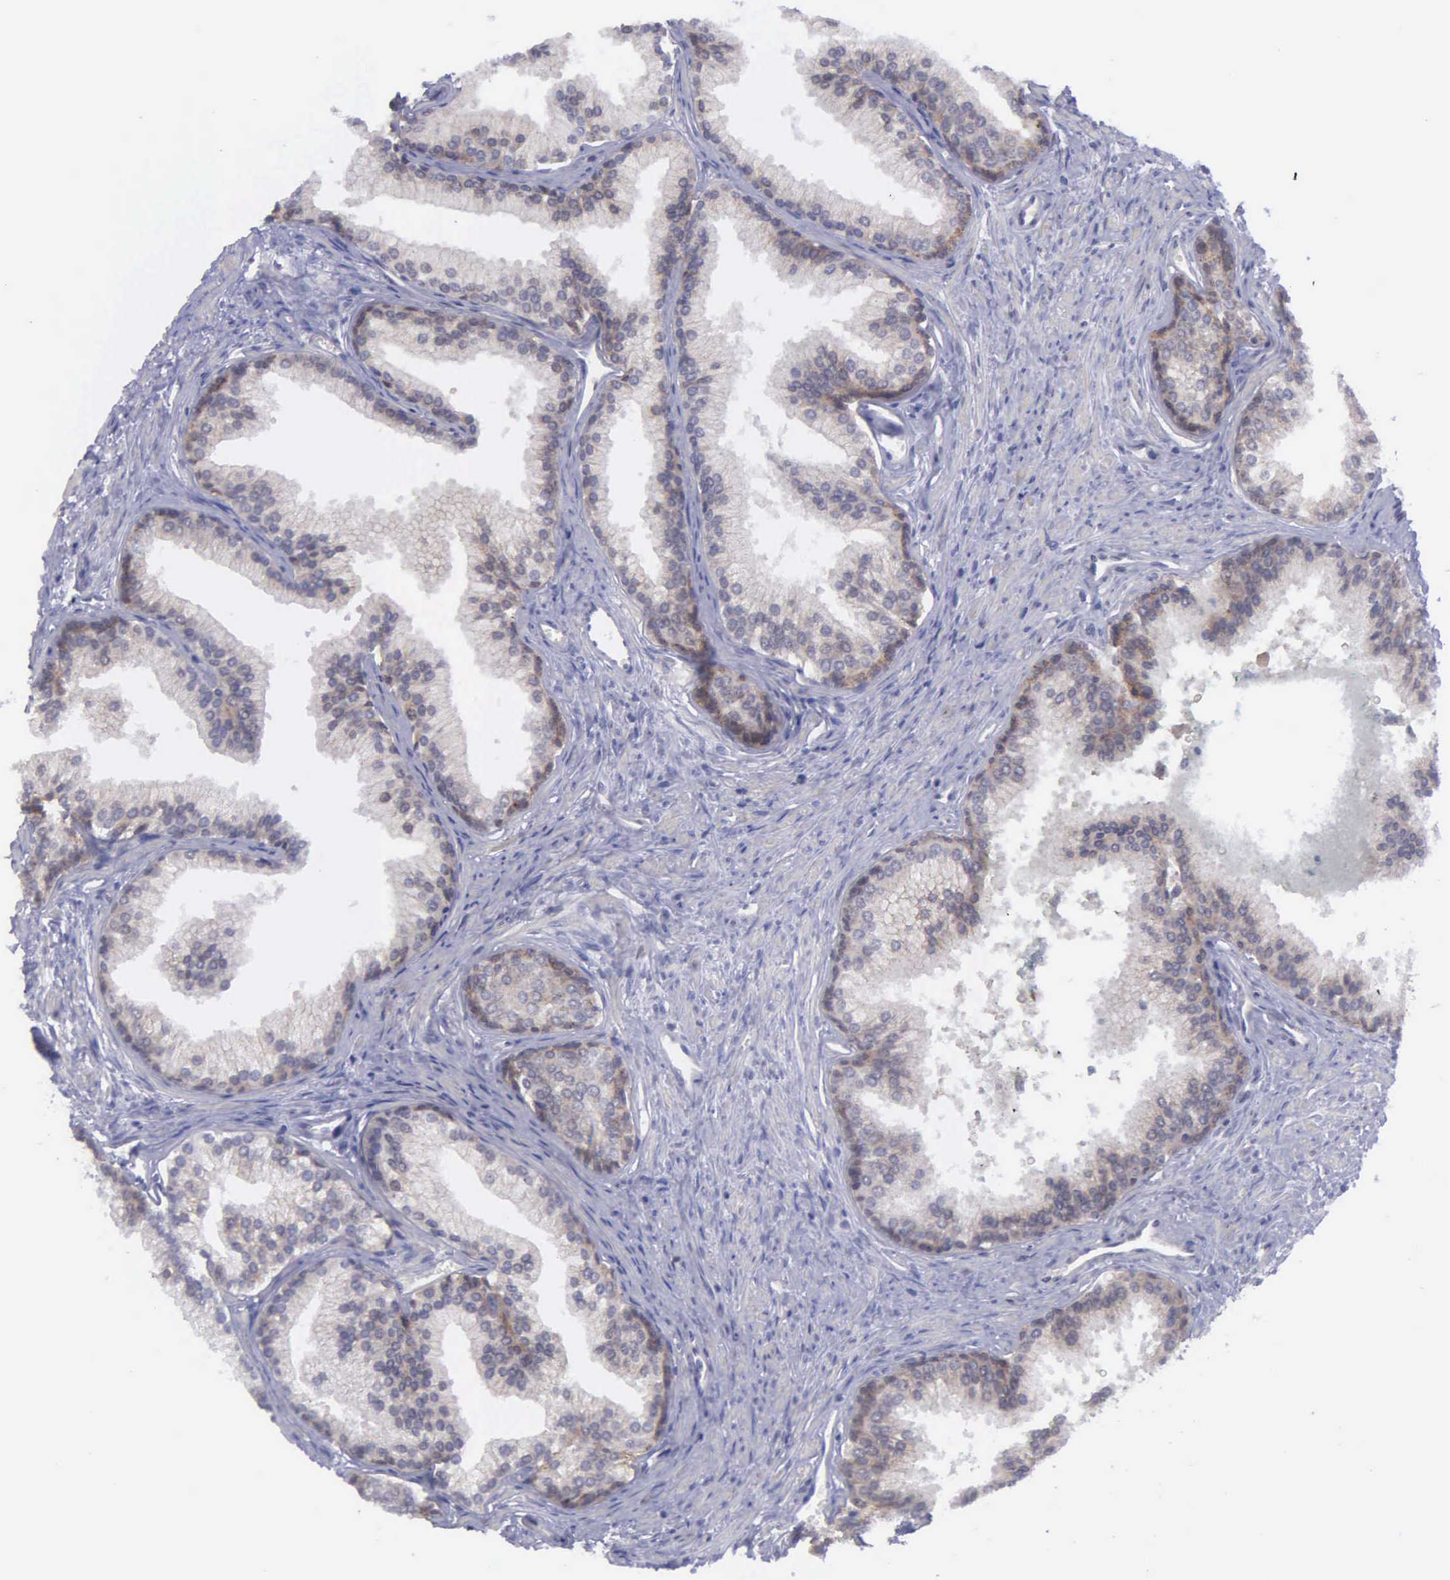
{"staining": {"intensity": "weak", "quantity": ">75%", "location": "cytoplasmic/membranous"}, "tissue": "prostate", "cell_type": "Glandular cells", "image_type": "normal", "snomed": [{"axis": "morphology", "description": "Normal tissue, NOS"}, {"axis": "topography", "description": "Prostate"}], "caption": "Immunohistochemical staining of benign prostate exhibits weak cytoplasmic/membranous protein positivity in approximately >75% of glandular cells.", "gene": "MICAL3", "patient": {"sex": "male", "age": 68}}